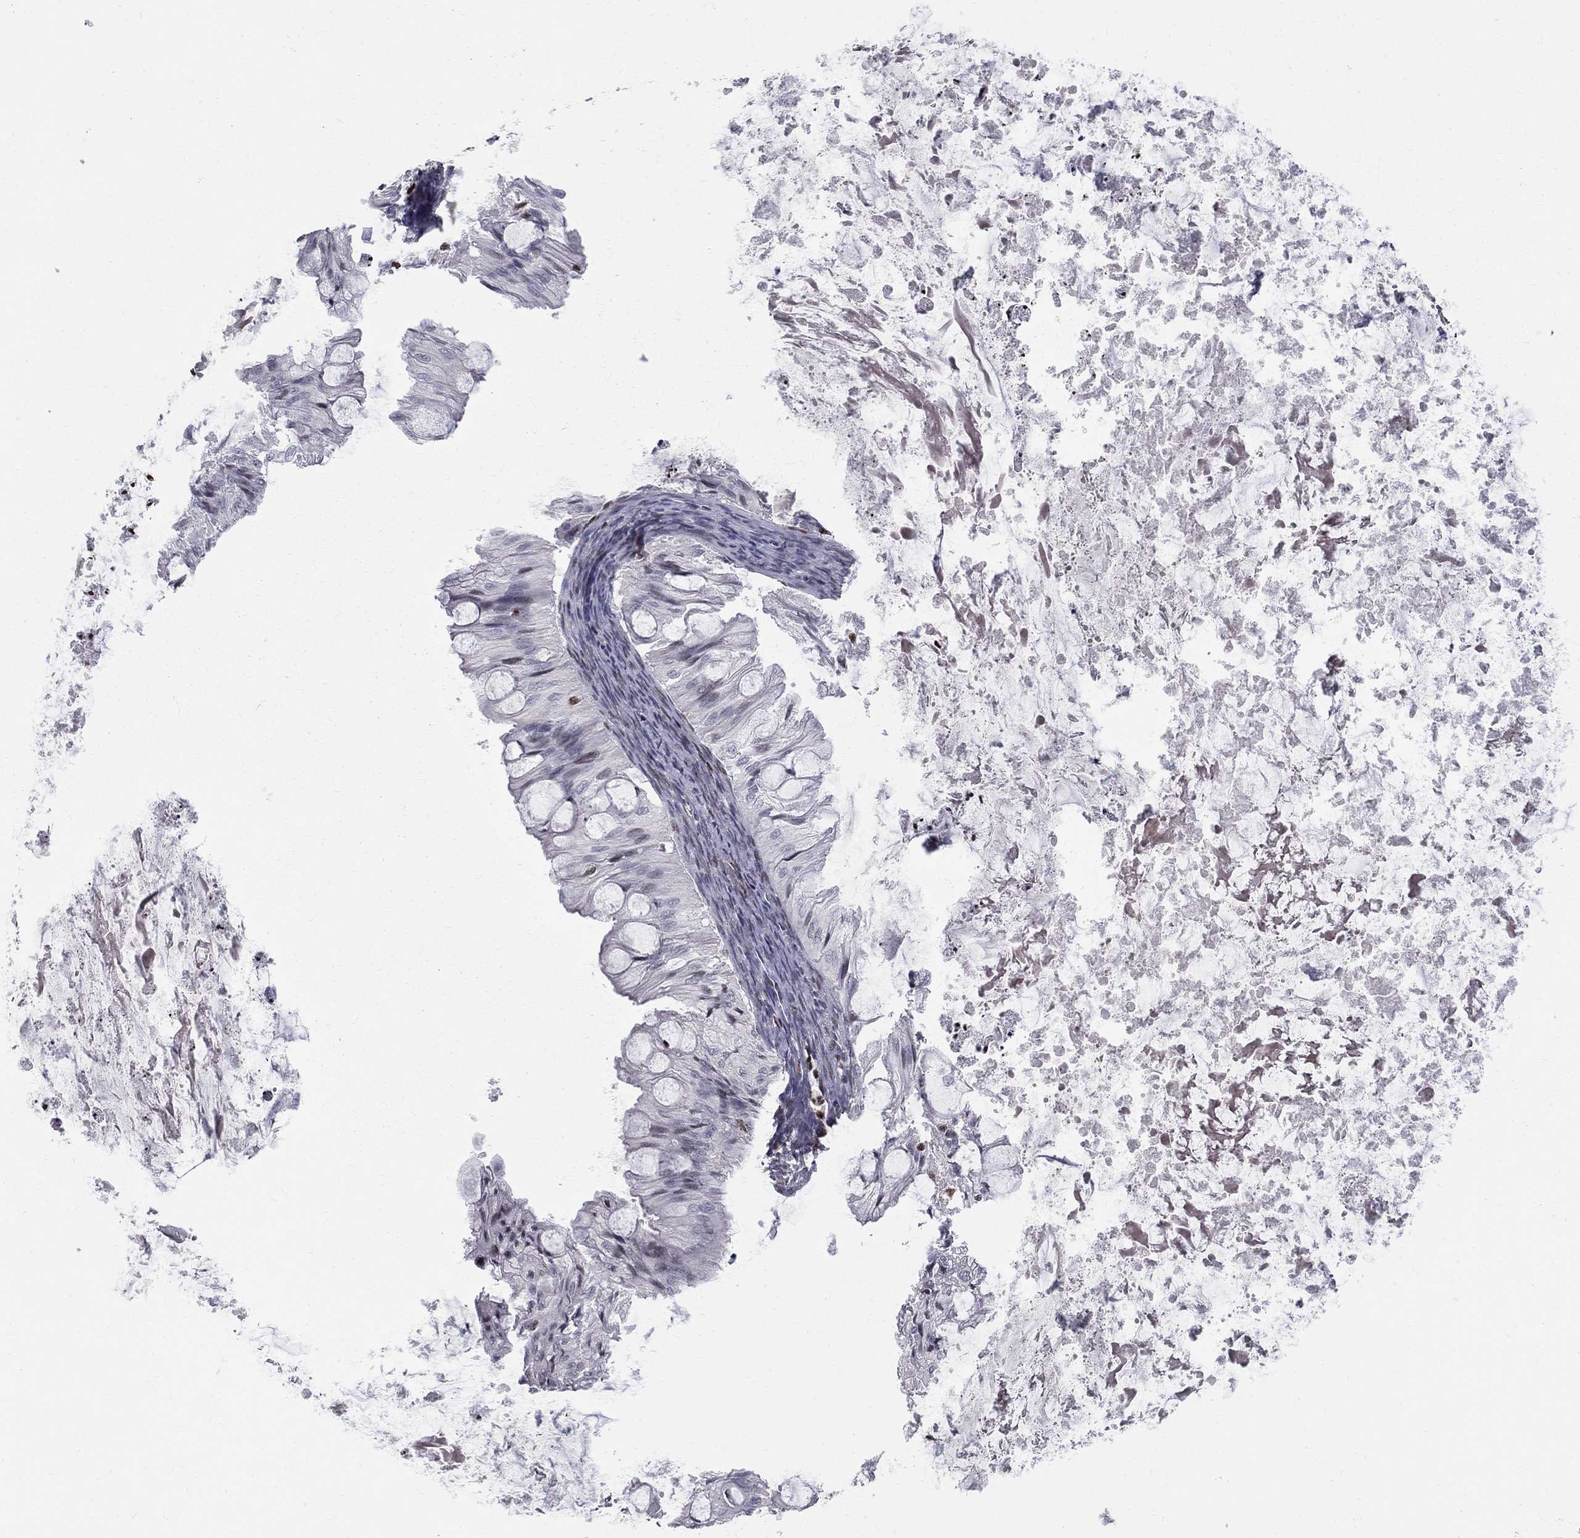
{"staining": {"intensity": "negative", "quantity": "none", "location": "none"}, "tissue": "ovarian cancer", "cell_type": "Tumor cells", "image_type": "cancer", "snomed": [{"axis": "morphology", "description": "Cystadenocarcinoma, mucinous, NOS"}, {"axis": "topography", "description": "Ovary"}], "caption": "Human mucinous cystadenocarcinoma (ovarian) stained for a protein using immunohistochemistry (IHC) exhibits no expression in tumor cells.", "gene": "RNASEH2C", "patient": {"sex": "female", "age": 57}}